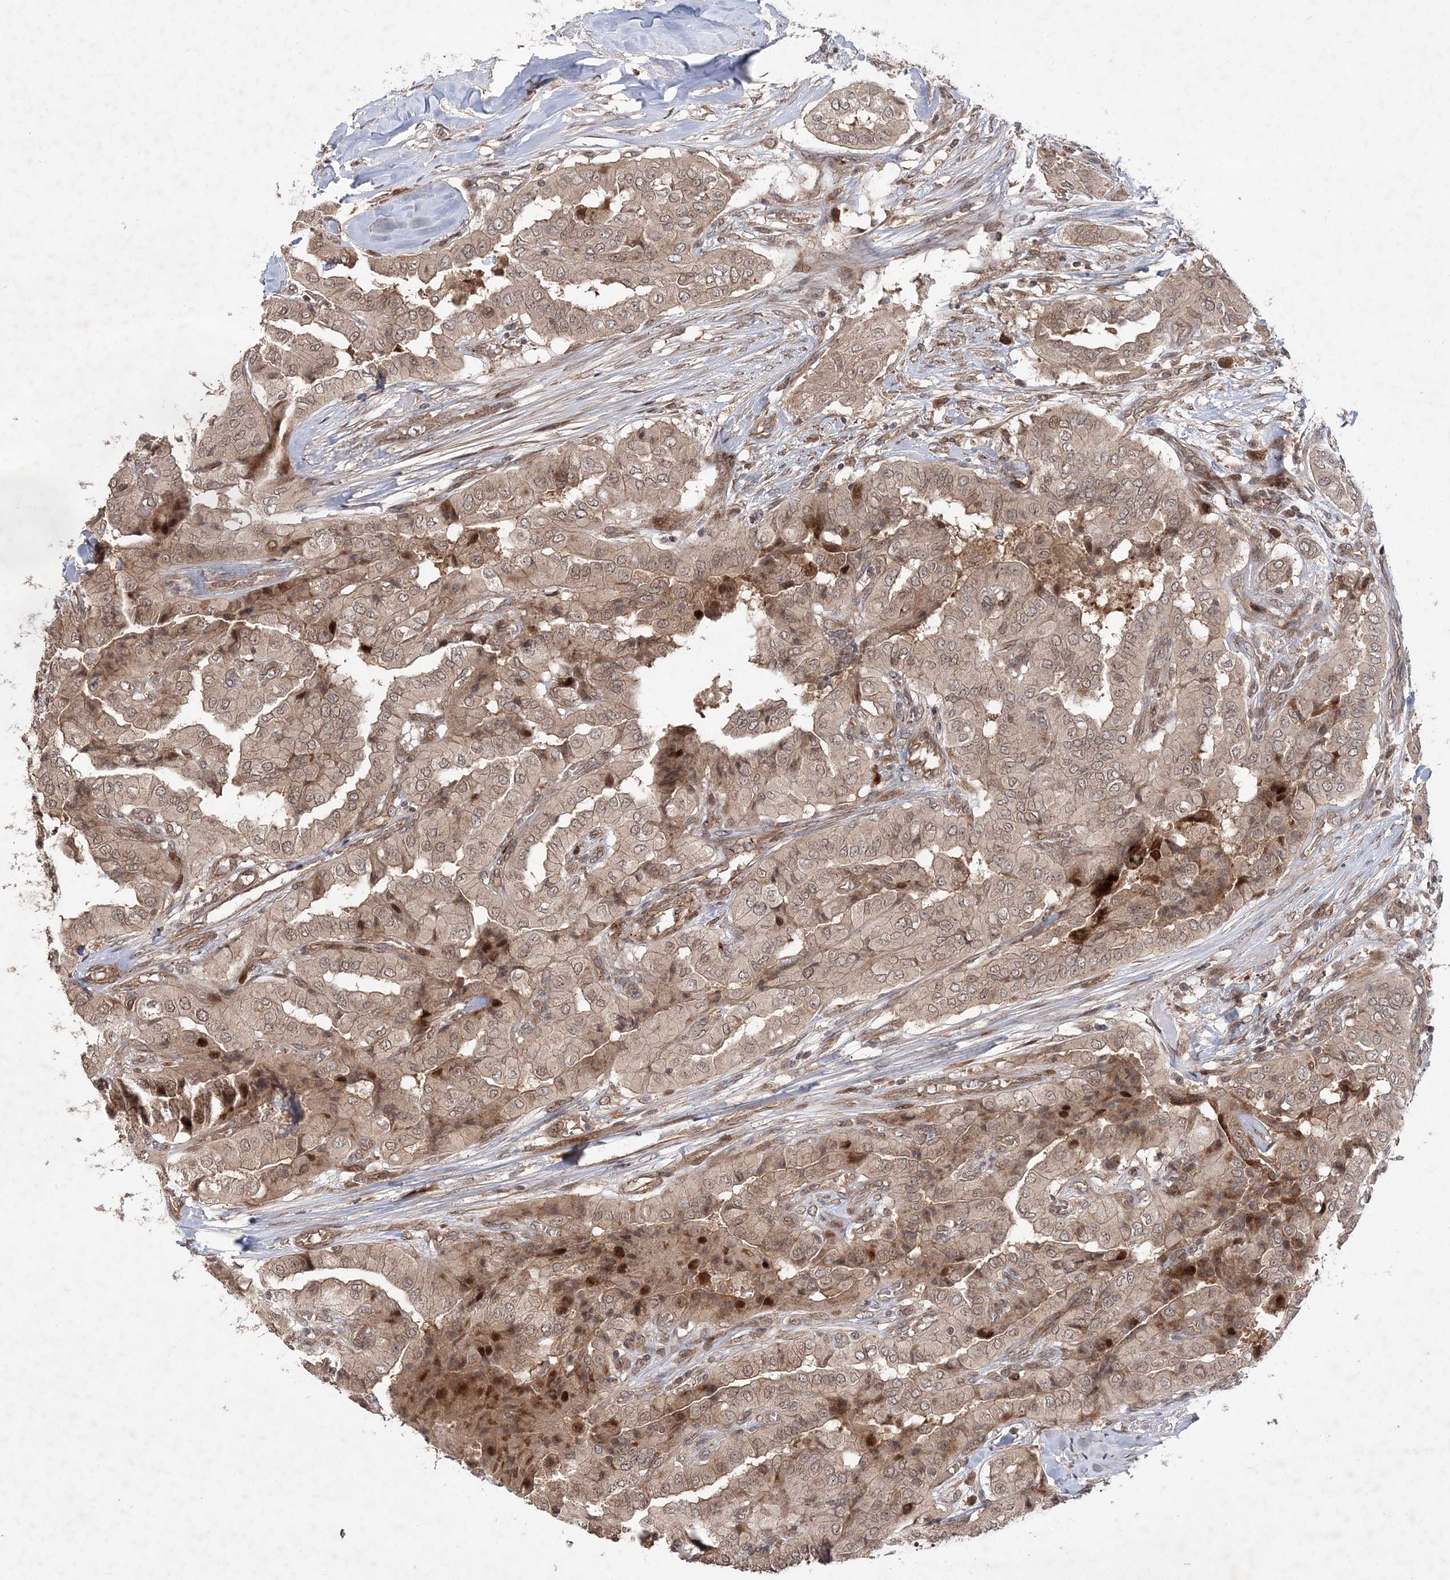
{"staining": {"intensity": "moderate", "quantity": "25%-75%", "location": "cytoplasmic/membranous,nuclear"}, "tissue": "thyroid cancer", "cell_type": "Tumor cells", "image_type": "cancer", "snomed": [{"axis": "morphology", "description": "Papillary adenocarcinoma, NOS"}, {"axis": "topography", "description": "Thyroid gland"}], "caption": "Thyroid cancer (papillary adenocarcinoma) stained with a protein marker demonstrates moderate staining in tumor cells.", "gene": "UBTD2", "patient": {"sex": "female", "age": 59}}